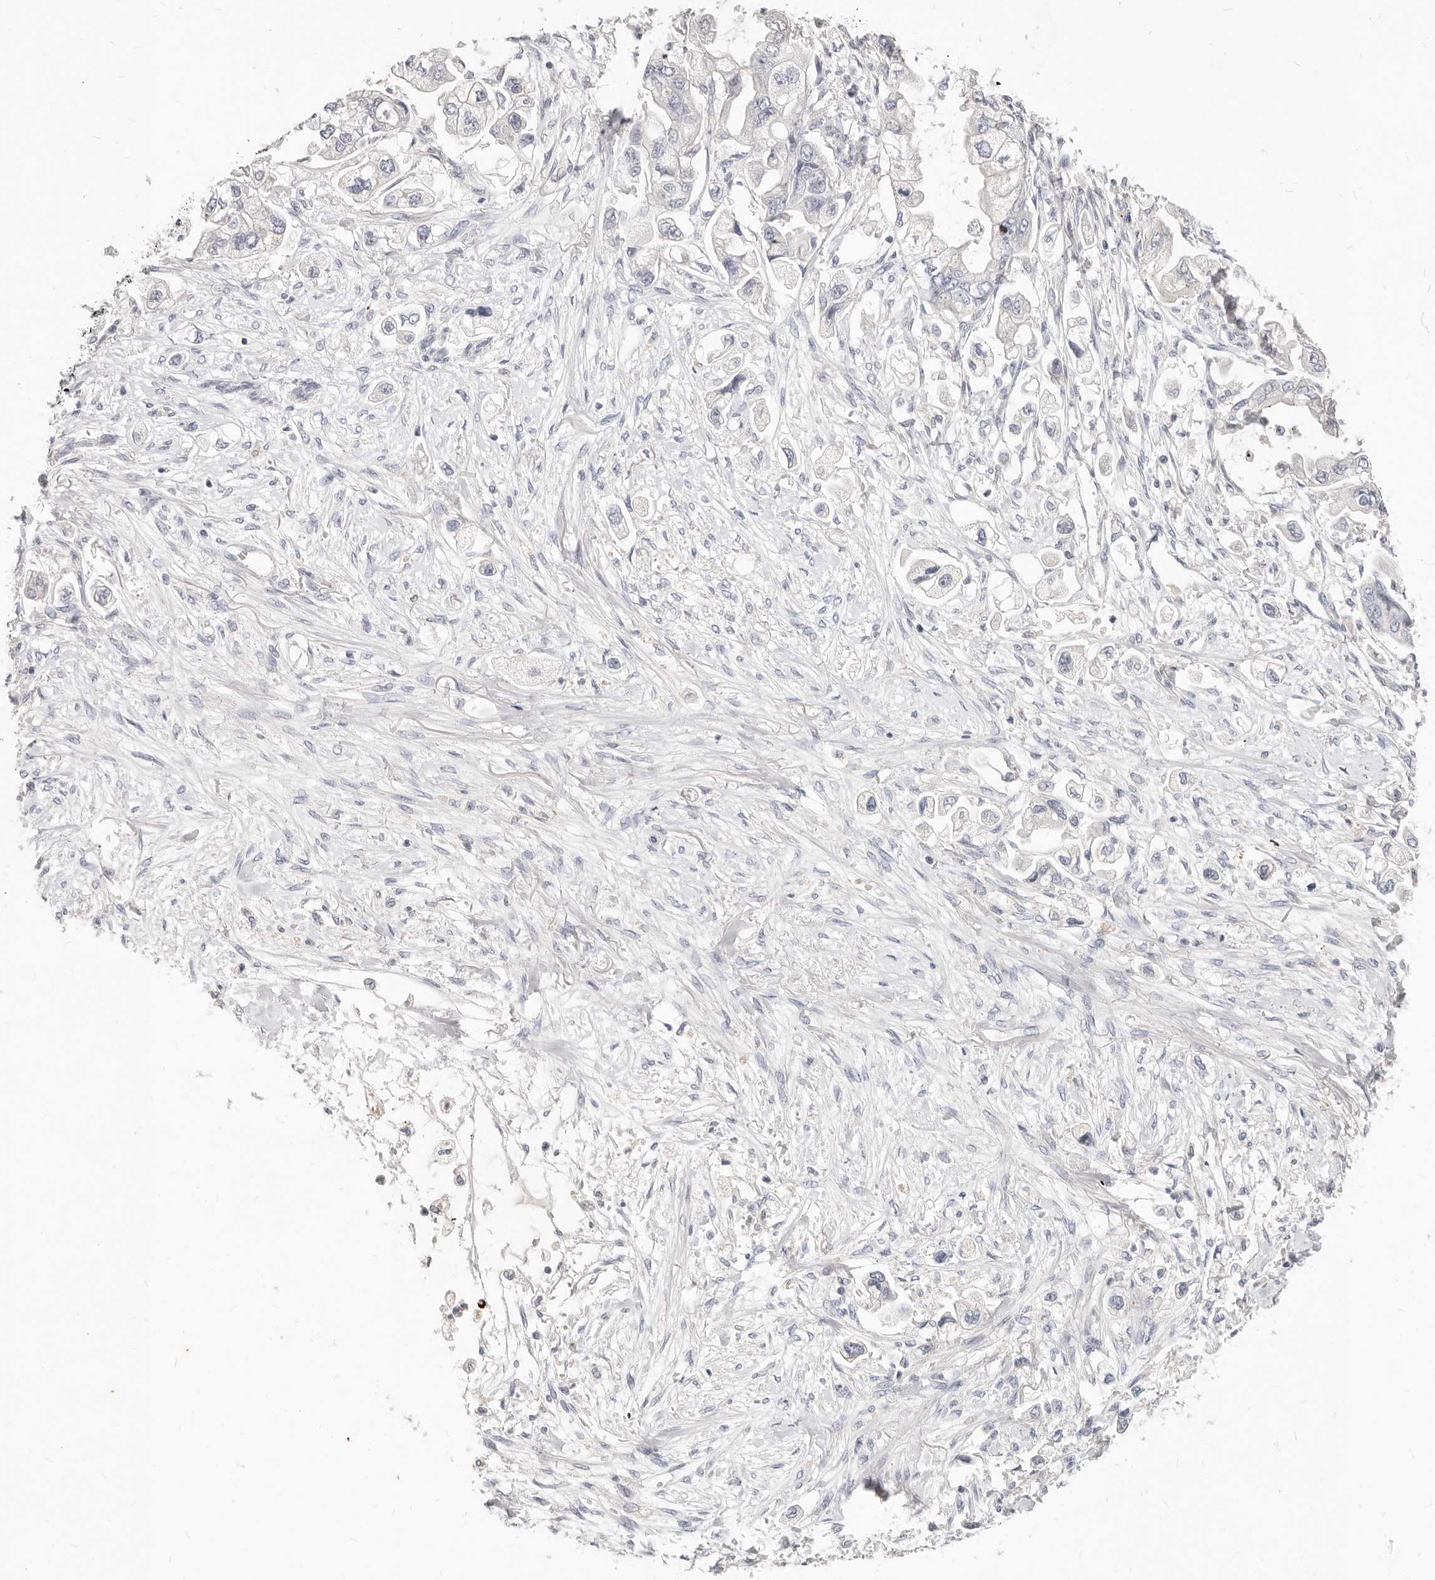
{"staining": {"intensity": "negative", "quantity": "none", "location": "none"}, "tissue": "stomach cancer", "cell_type": "Tumor cells", "image_type": "cancer", "snomed": [{"axis": "morphology", "description": "Adenocarcinoma, NOS"}, {"axis": "topography", "description": "Stomach"}], "caption": "This is an IHC histopathology image of human stomach adenocarcinoma. There is no positivity in tumor cells.", "gene": "ZRANB1", "patient": {"sex": "male", "age": 62}}